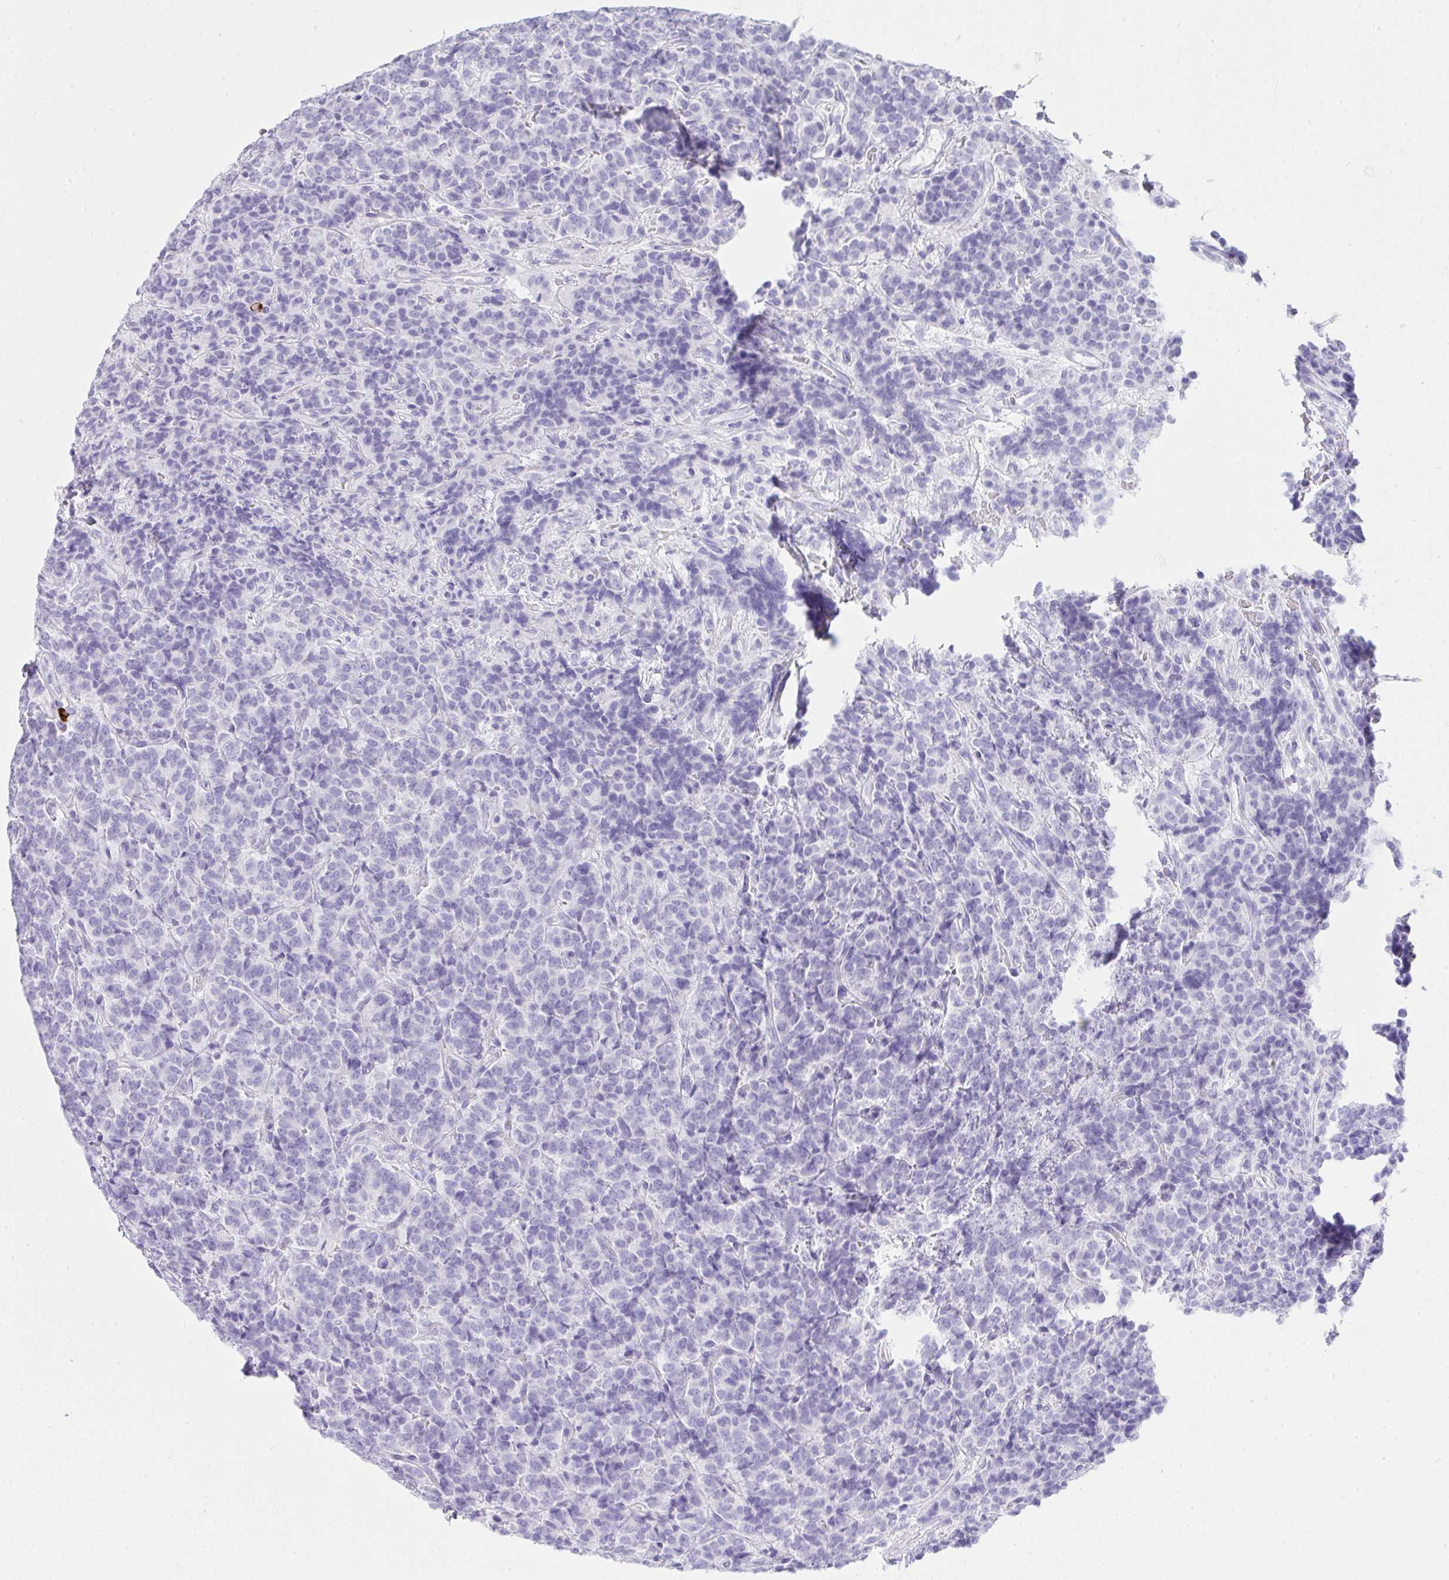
{"staining": {"intensity": "negative", "quantity": "none", "location": "none"}, "tissue": "carcinoid", "cell_type": "Tumor cells", "image_type": "cancer", "snomed": [{"axis": "morphology", "description": "Carcinoid, malignant, NOS"}, {"axis": "topography", "description": "Pancreas"}], "caption": "Histopathology image shows no significant protein staining in tumor cells of carcinoid. (Brightfield microscopy of DAB immunohistochemistry at high magnification).", "gene": "CDADC1", "patient": {"sex": "male", "age": 36}}